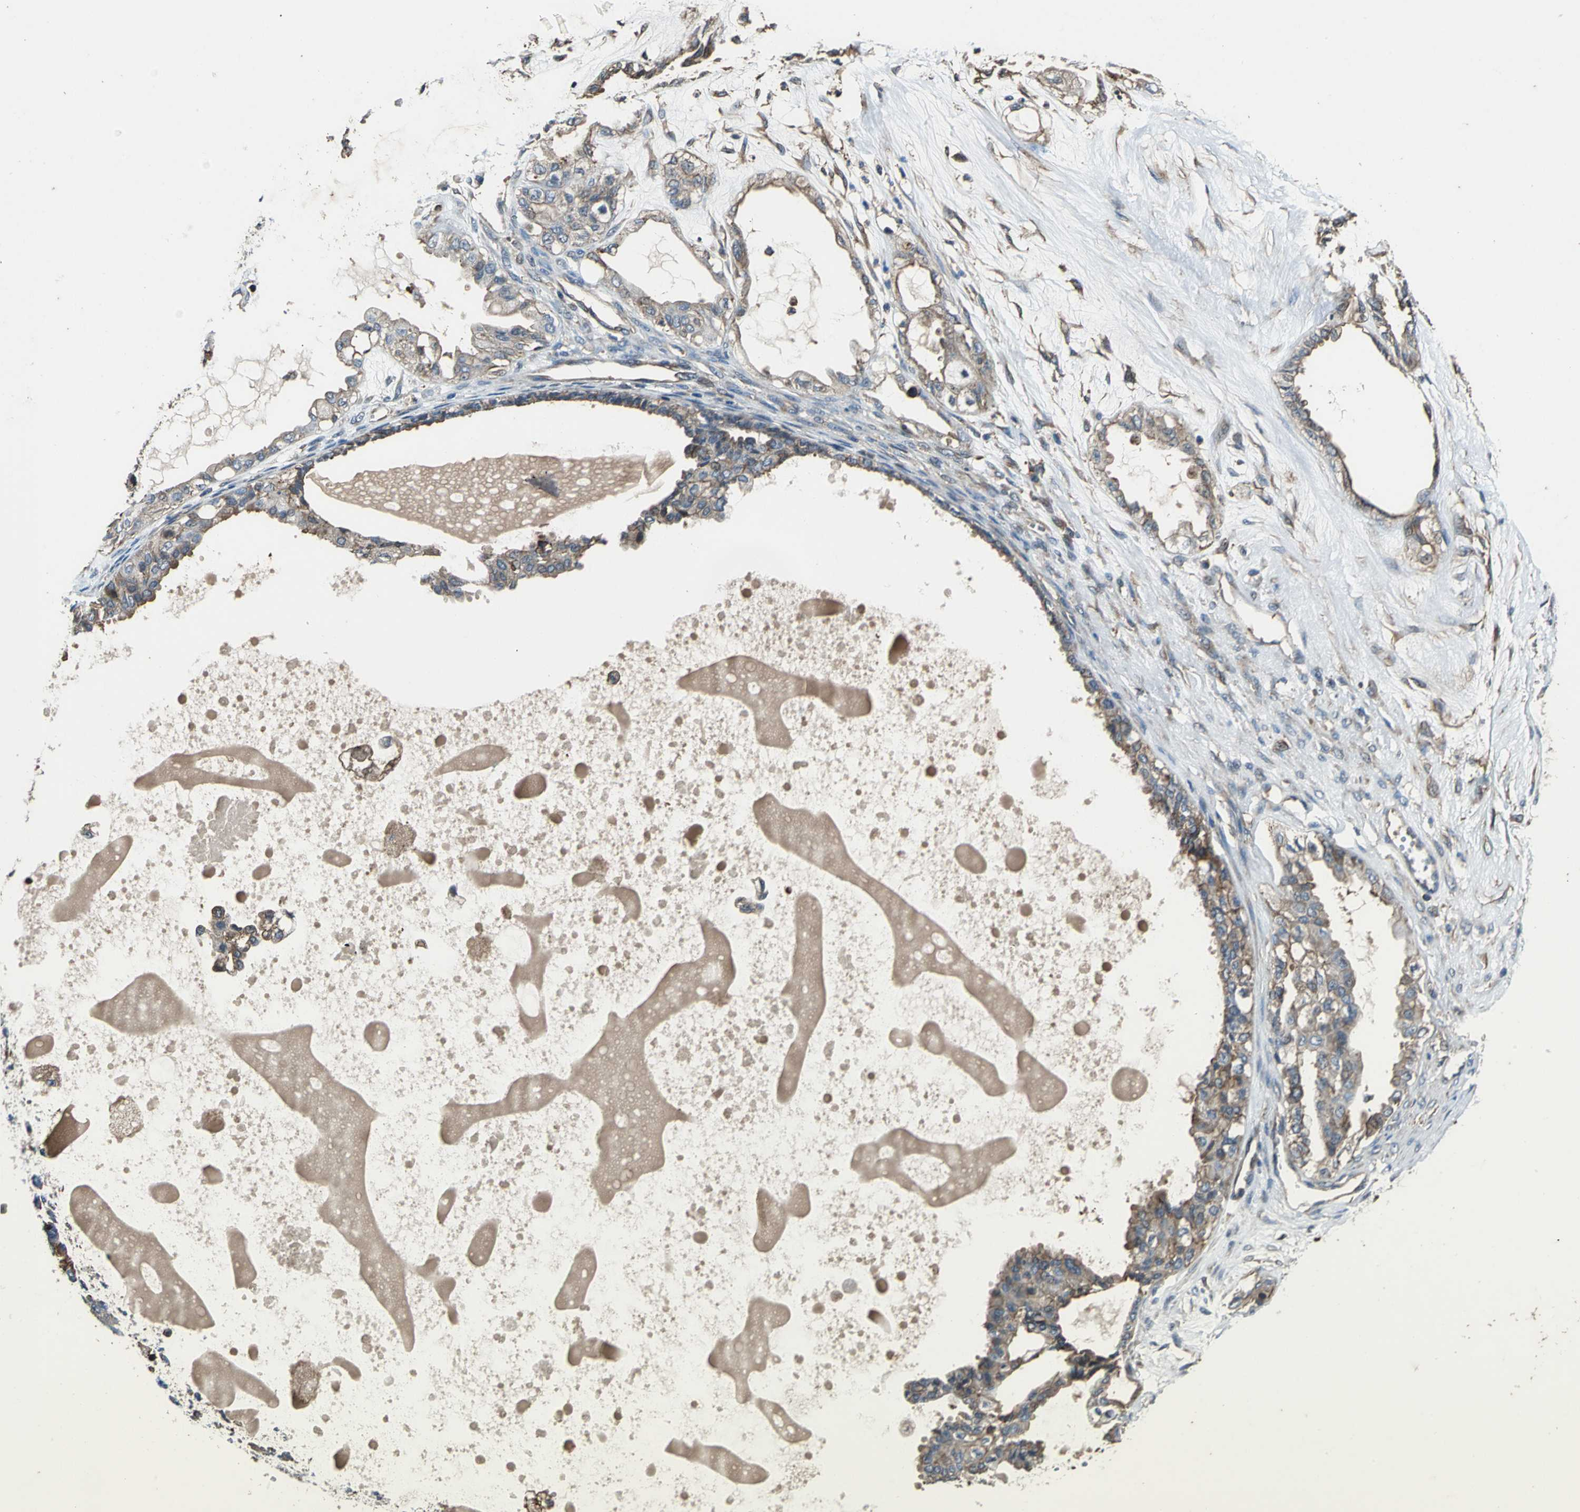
{"staining": {"intensity": "moderate", "quantity": ">75%", "location": "cytoplasmic/membranous"}, "tissue": "ovarian cancer", "cell_type": "Tumor cells", "image_type": "cancer", "snomed": [{"axis": "morphology", "description": "Carcinoma, NOS"}, {"axis": "morphology", "description": "Carcinoma, endometroid"}, {"axis": "topography", "description": "Ovary"}], "caption": "The image exhibits staining of ovarian cancer (endometroid carcinoma), revealing moderate cytoplasmic/membranous protein expression (brown color) within tumor cells. The staining was performed using DAB, with brown indicating positive protein expression. Nuclei are stained blue with hematoxylin.", "gene": "PARVA", "patient": {"sex": "female", "age": 50}}